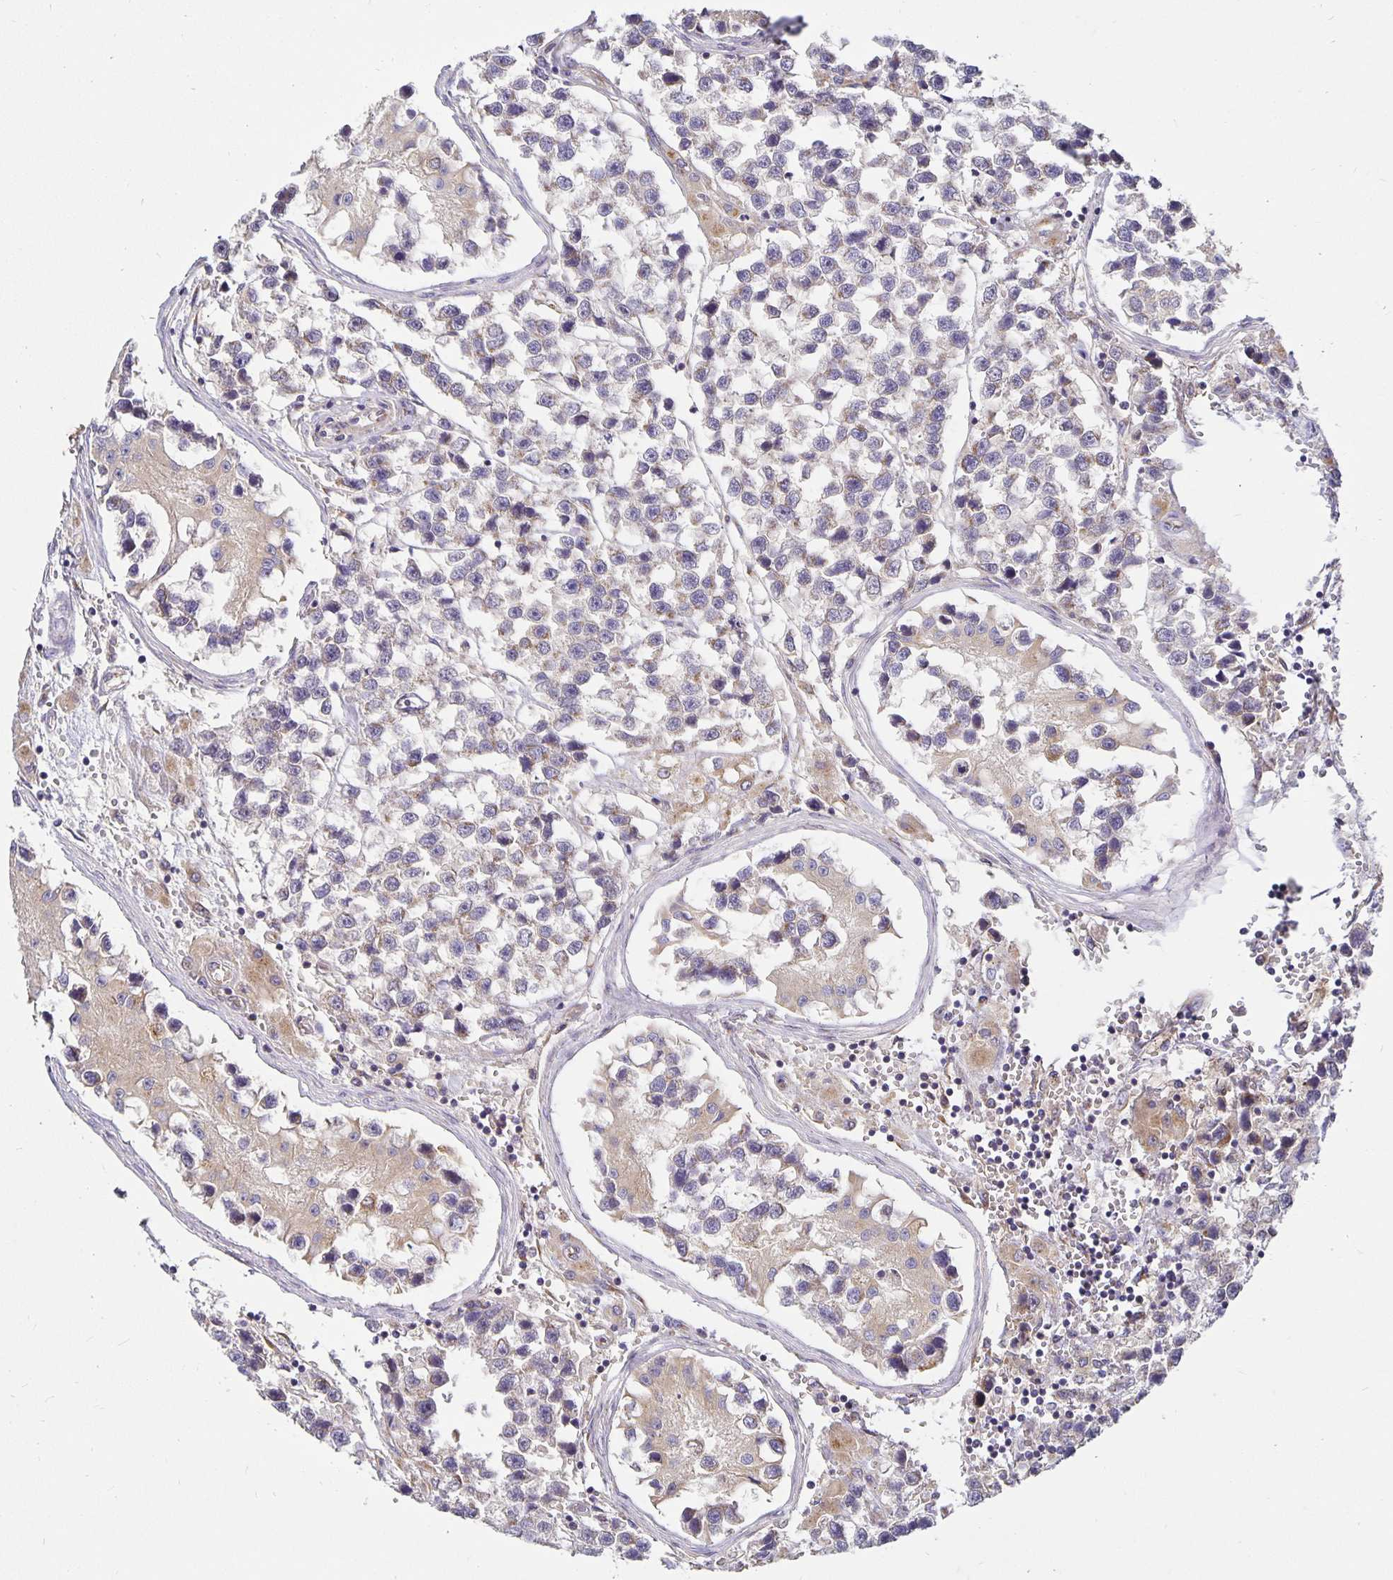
{"staining": {"intensity": "weak", "quantity": ">75%", "location": "cytoplasmic/membranous"}, "tissue": "testis cancer", "cell_type": "Tumor cells", "image_type": "cancer", "snomed": [{"axis": "morphology", "description": "Seminoma, NOS"}, {"axis": "topography", "description": "Testis"}], "caption": "Protein expression analysis of seminoma (testis) displays weak cytoplasmic/membranous staining in approximately >75% of tumor cells.", "gene": "USO1", "patient": {"sex": "male", "age": 26}}